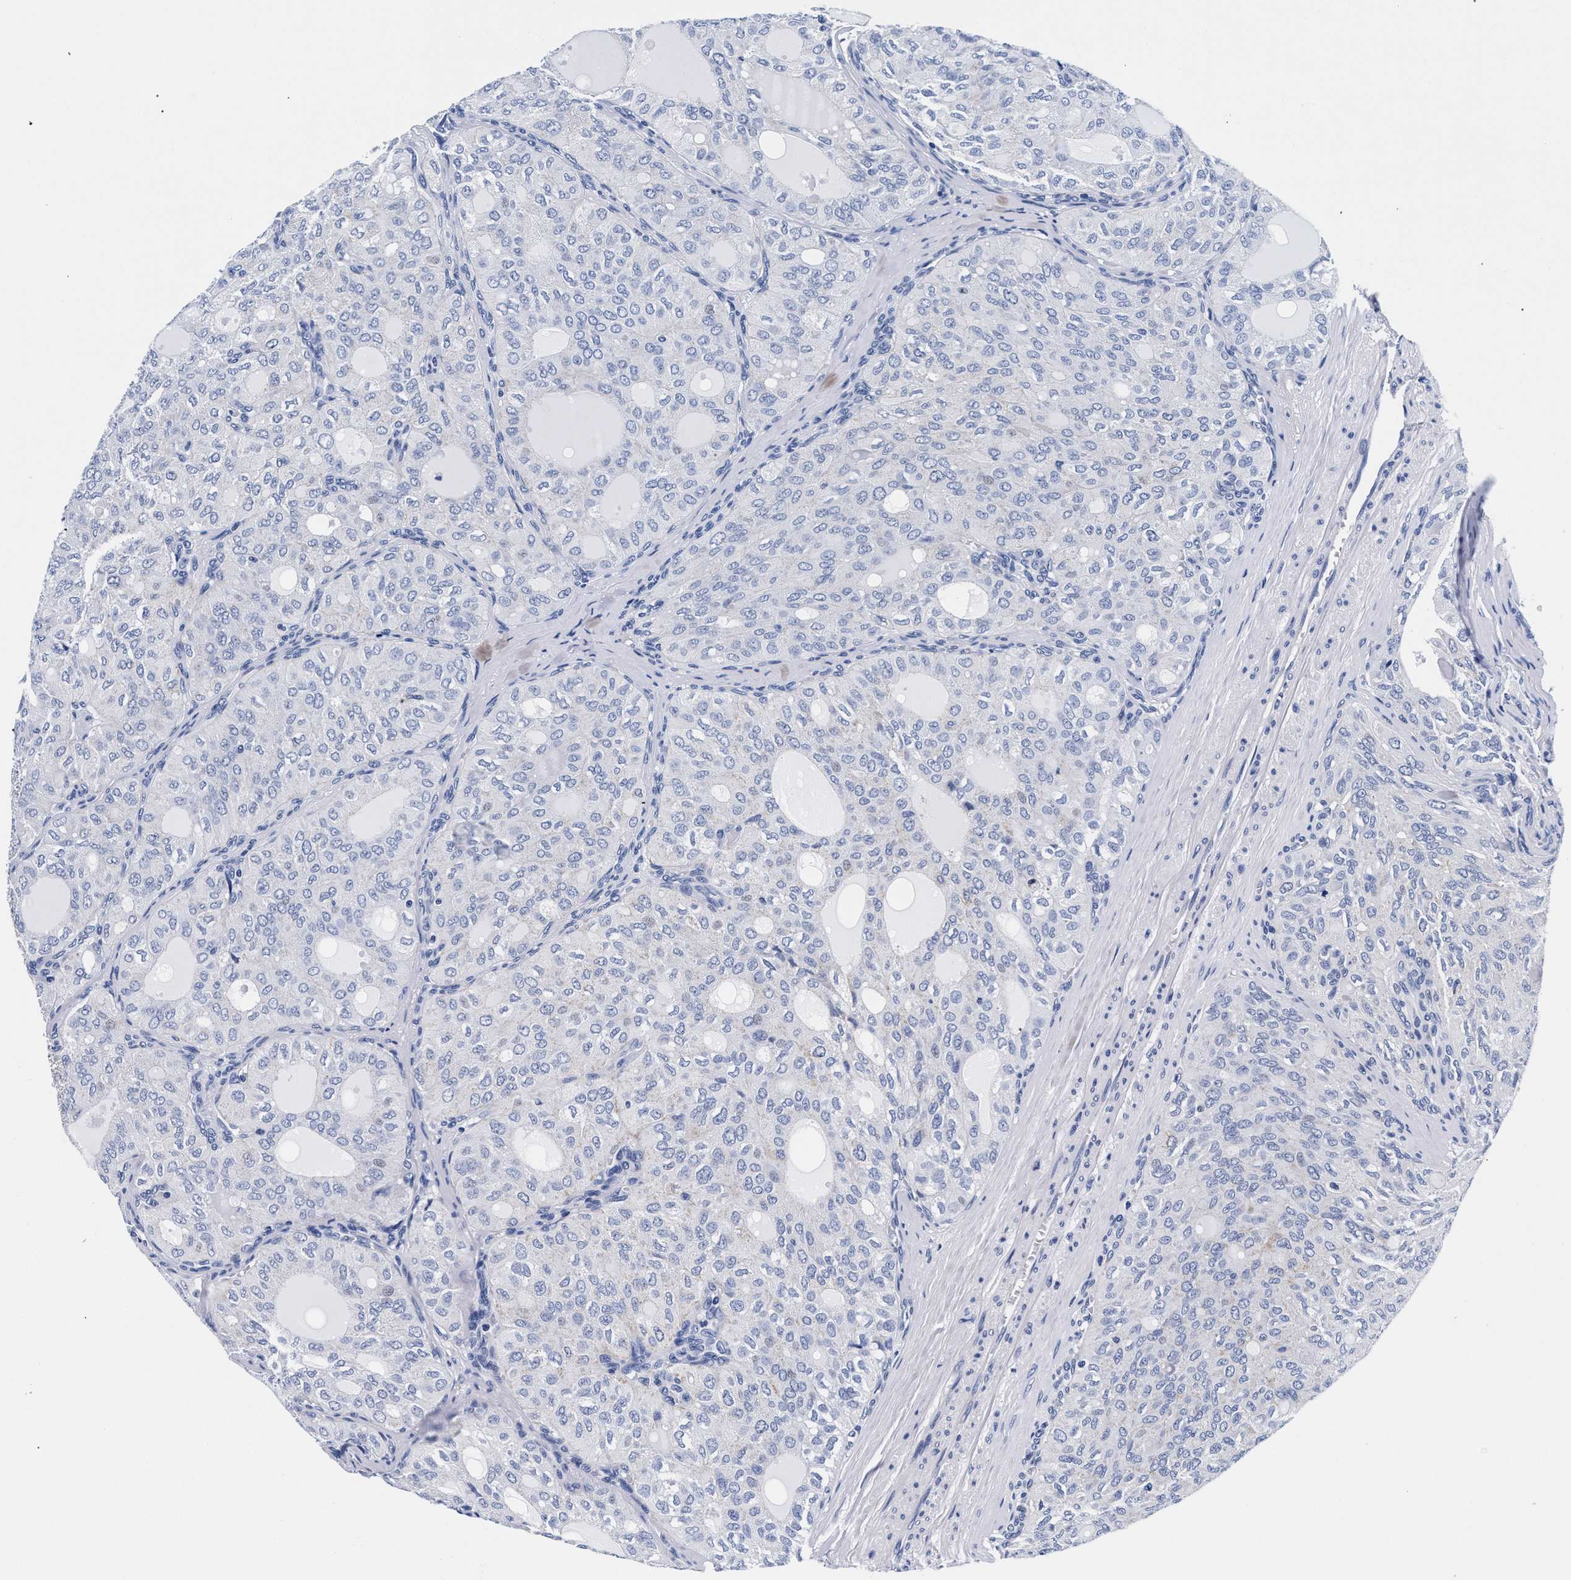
{"staining": {"intensity": "negative", "quantity": "none", "location": "none"}, "tissue": "thyroid cancer", "cell_type": "Tumor cells", "image_type": "cancer", "snomed": [{"axis": "morphology", "description": "Follicular adenoma carcinoma, NOS"}, {"axis": "topography", "description": "Thyroid gland"}], "caption": "This is a micrograph of immunohistochemistry staining of thyroid follicular adenoma carcinoma, which shows no positivity in tumor cells.", "gene": "RAB3B", "patient": {"sex": "male", "age": 75}}